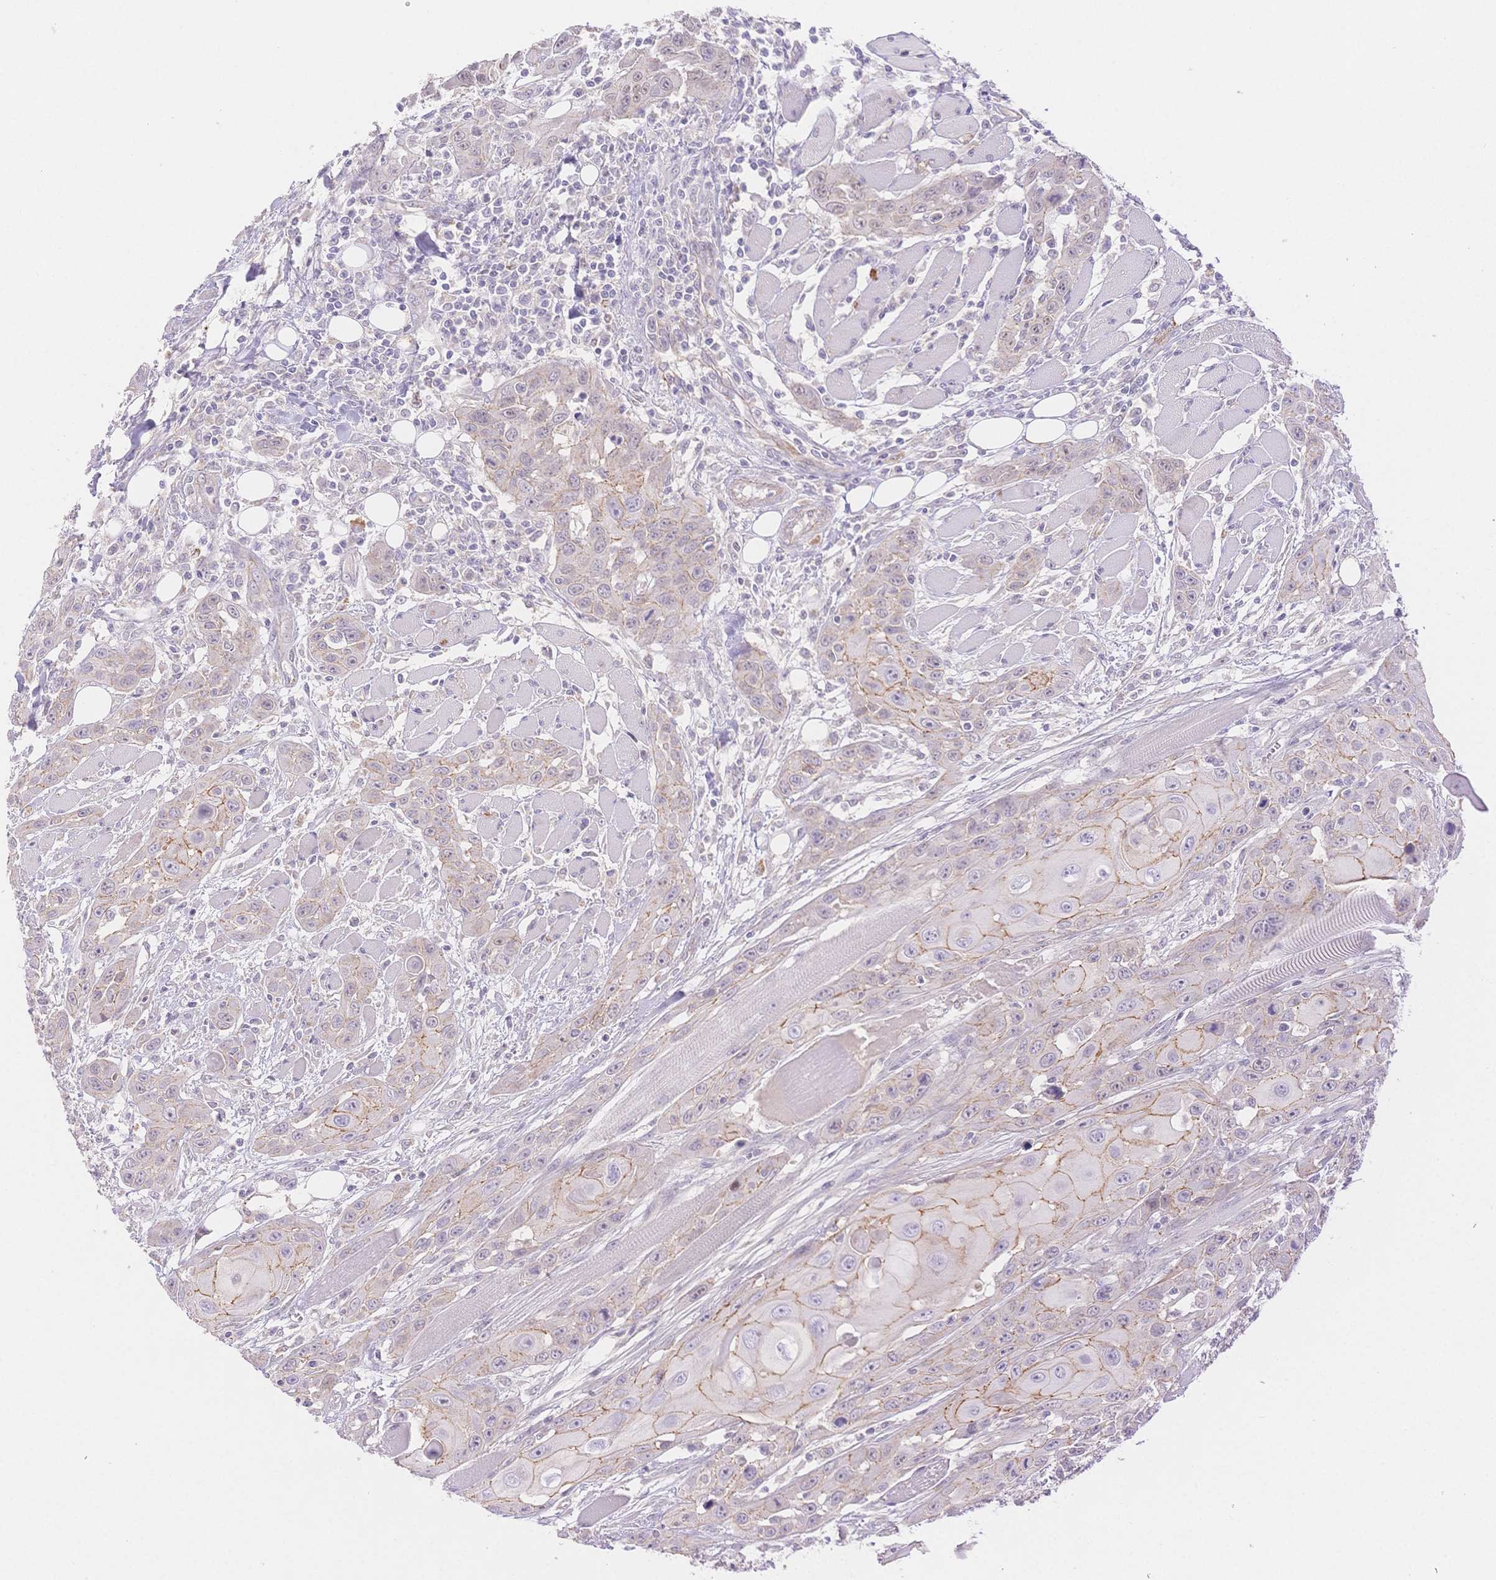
{"staining": {"intensity": "moderate", "quantity": "<25%", "location": "cytoplasmic/membranous"}, "tissue": "head and neck cancer", "cell_type": "Tumor cells", "image_type": "cancer", "snomed": [{"axis": "morphology", "description": "Squamous cell carcinoma, NOS"}, {"axis": "topography", "description": "Head-Neck"}], "caption": "A low amount of moderate cytoplasmic/membranous staining is present in approximately <25% of tumor cells in head and neck squamous cell carcinoma tissue. (DAB IHC with brightfield microscopy, high magnification).", "gene": "WDR54", "patient": {"sex": "female", "age": 80}}